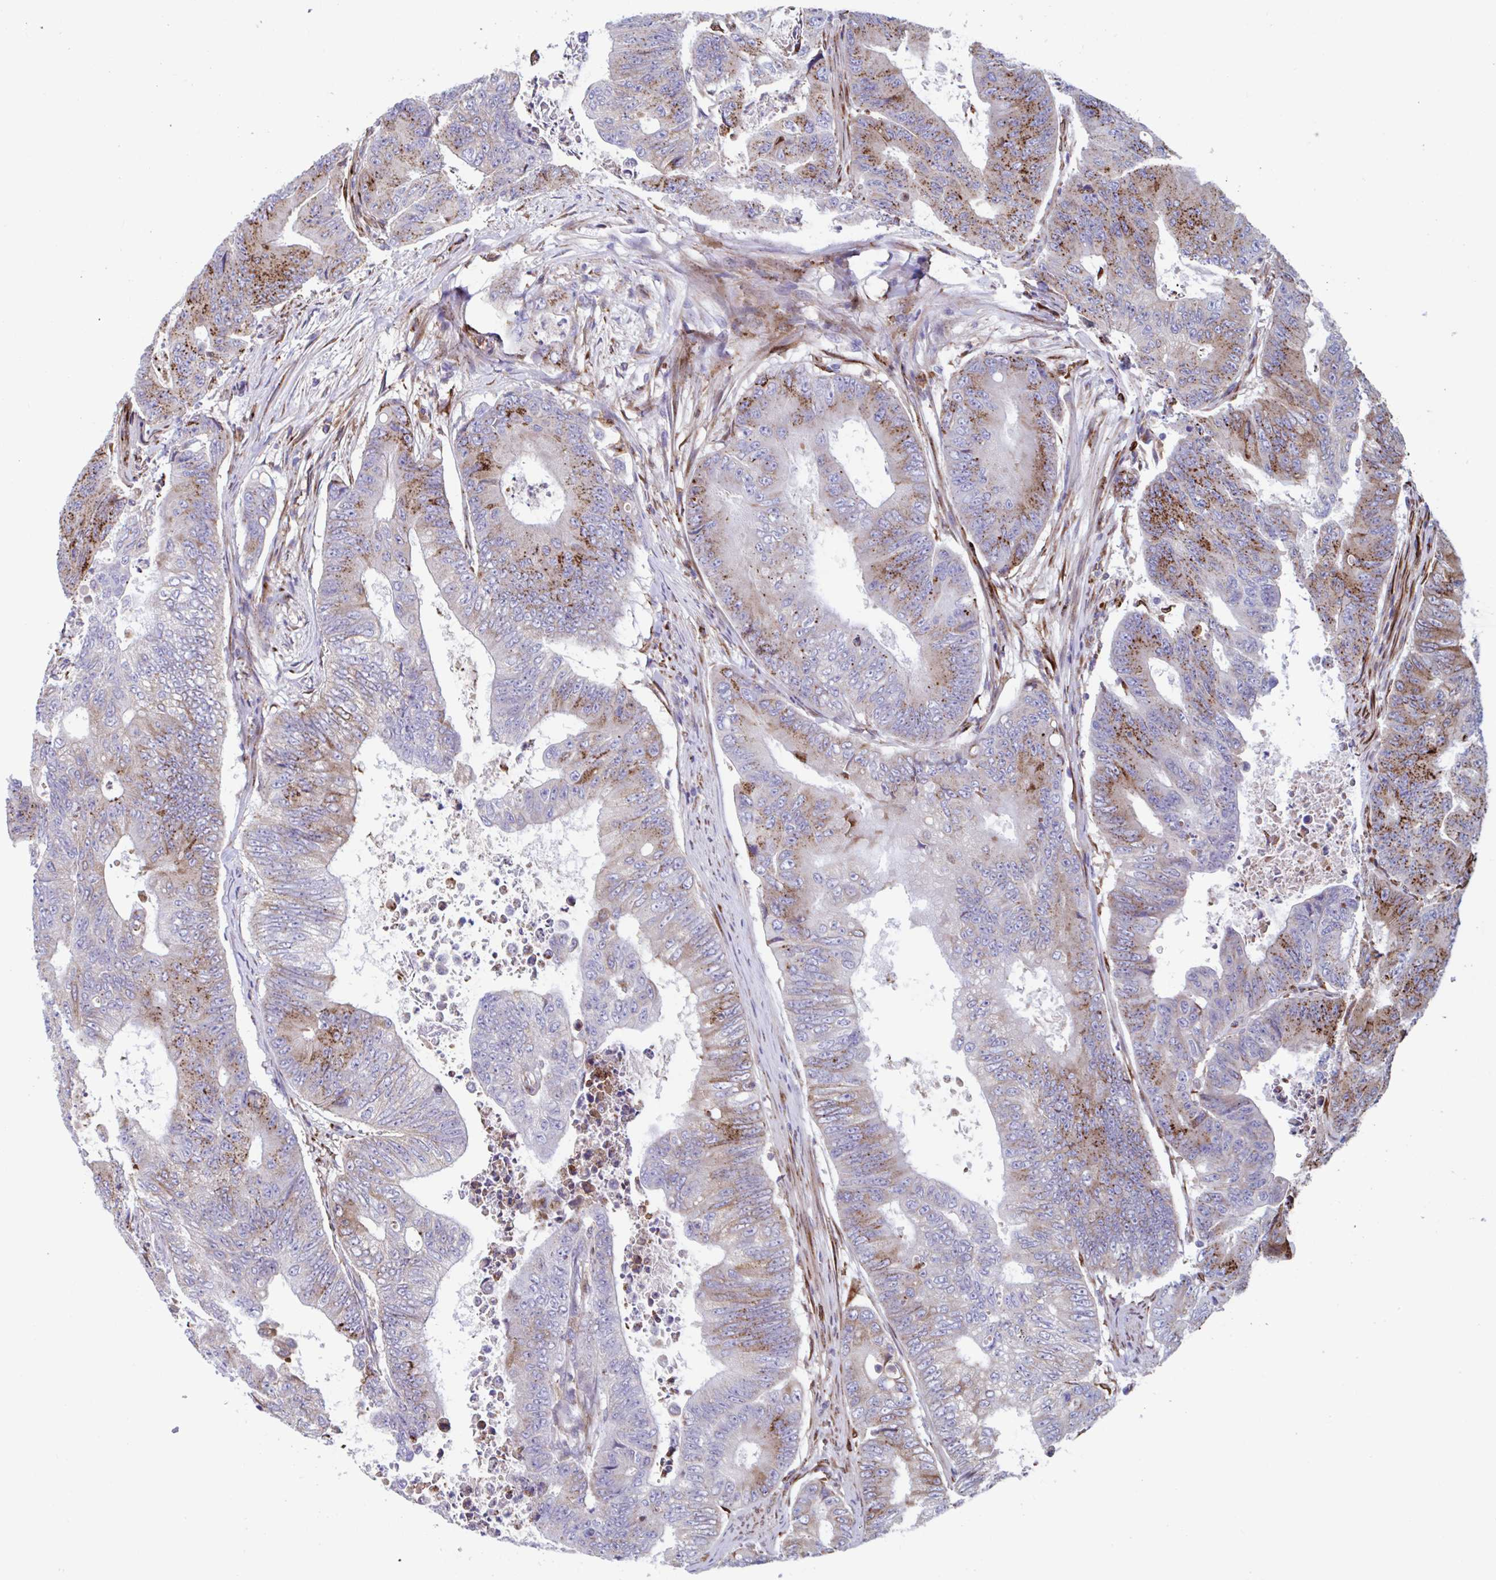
{"staining": {"intensity": "moderate", "quantity": "<25%", "location": "cytoplasmic/membranous"}, "tissue": "colorectal cancer", "cell_type": "Tumor cells", "image_type": "cancer", "snomed": [{"axis": "morphology", "description": "Adenocarcinoma, NOS"}, {"axis": "topography", "description": "Colon"}], "caption": "Tumor cells show moderate cytoplasmic/membranous expression in approximately <25% of cells in colorectal cancer (adenocarcinoma). (DAB (3,3'-diaminobenzidine) IHC with brightfield microscopy, high magnification).", "gene": "RFK", "patient": {"sex": "female", "age": 48}}